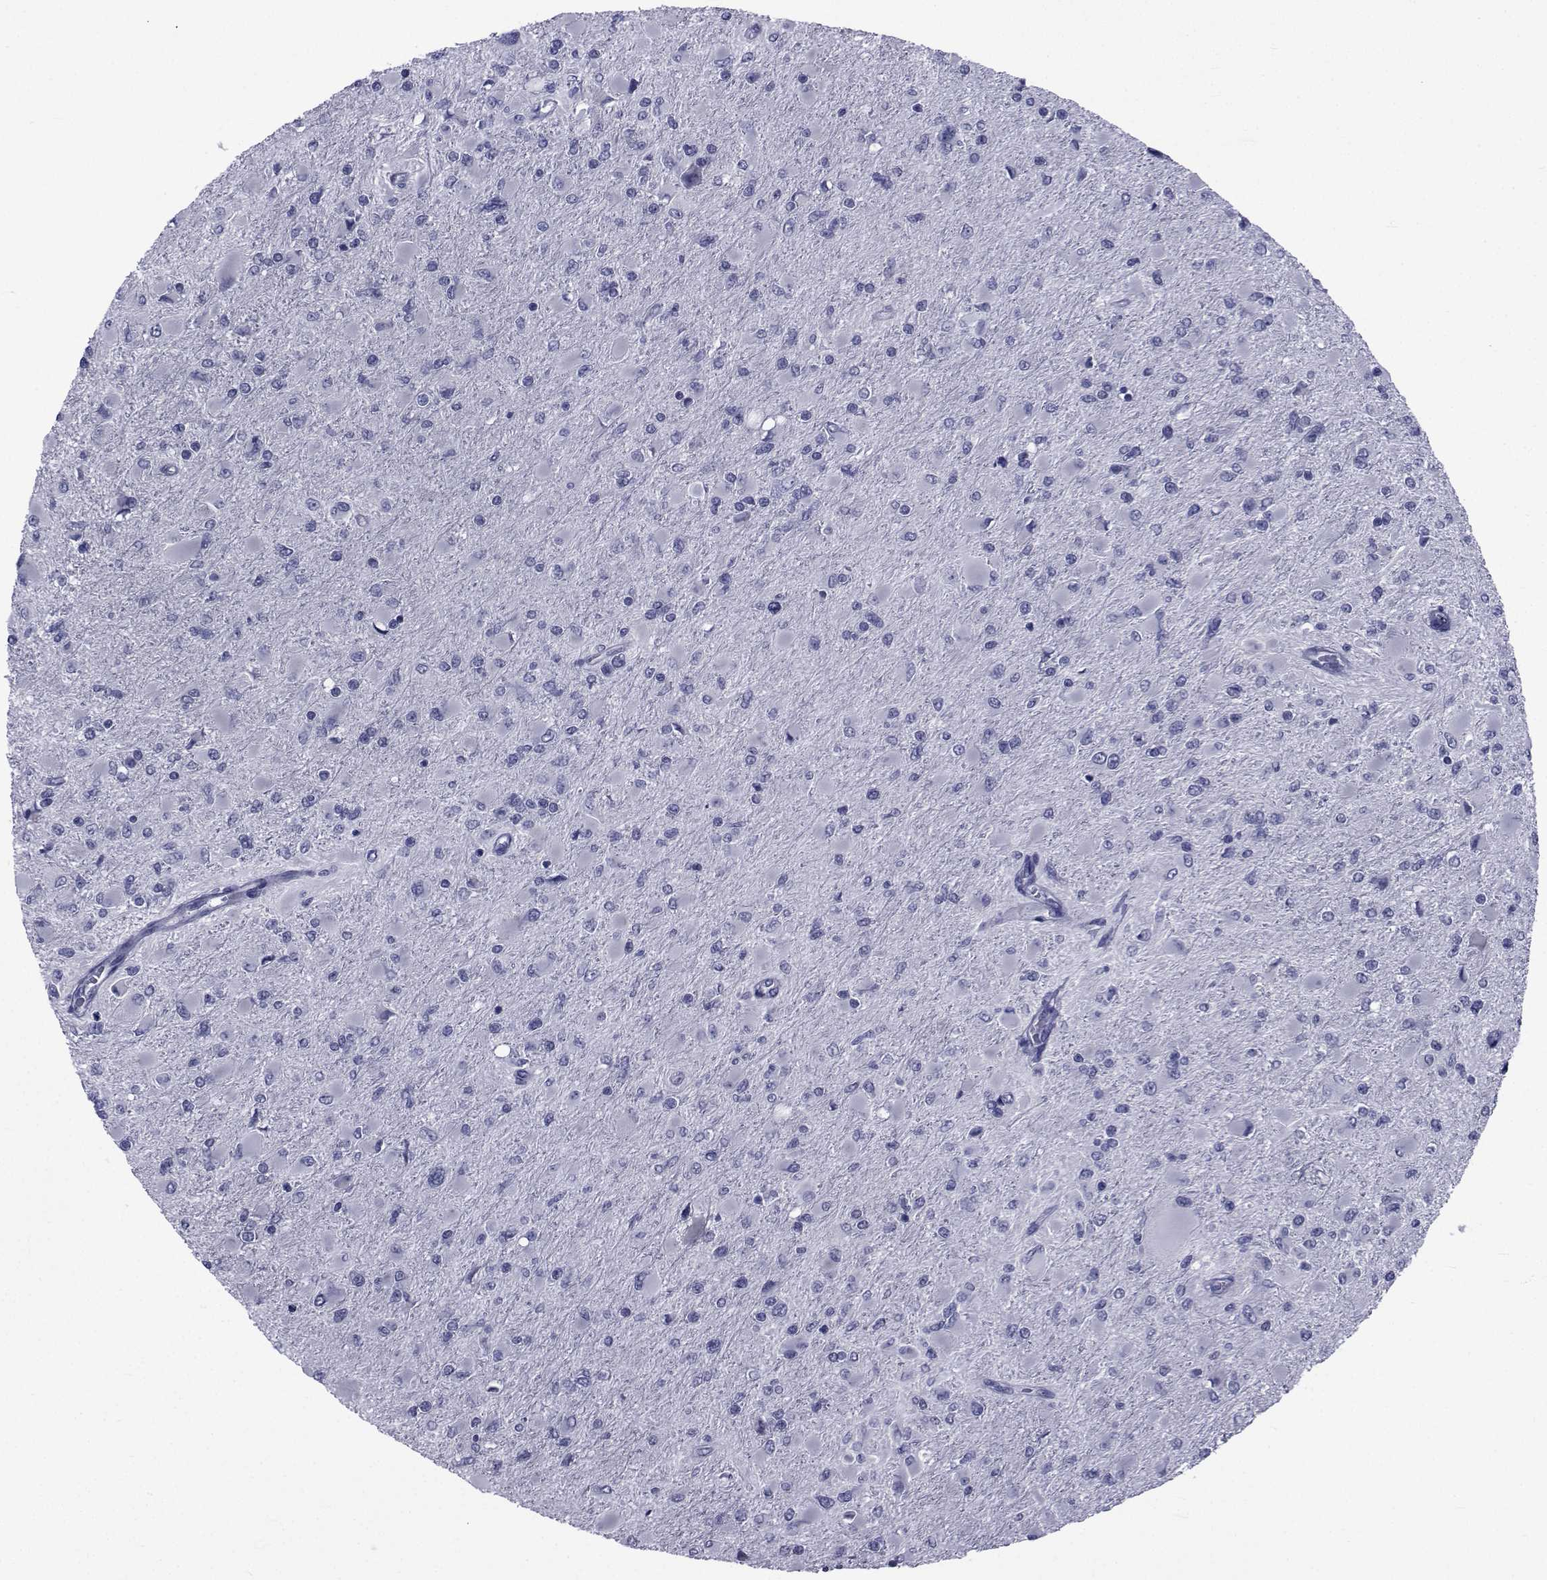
{"staining": {"intensity": "negative", "quantity": "none", "location": "none"}, "tissue": "glioma", "cell_type": "Tumor cells", "image_type": "cancer", "snomed": [{"axis": "morphology", "description": "Glioma, malignant, High grade"}, {"axis": "topography", "description": "Cerebral cortex"}], "caption": "Protein analysis of glioma shows no significant expression in tumor cells.", "gene": "ROPN1", "patient": {"sex": "female", "age": 36}}